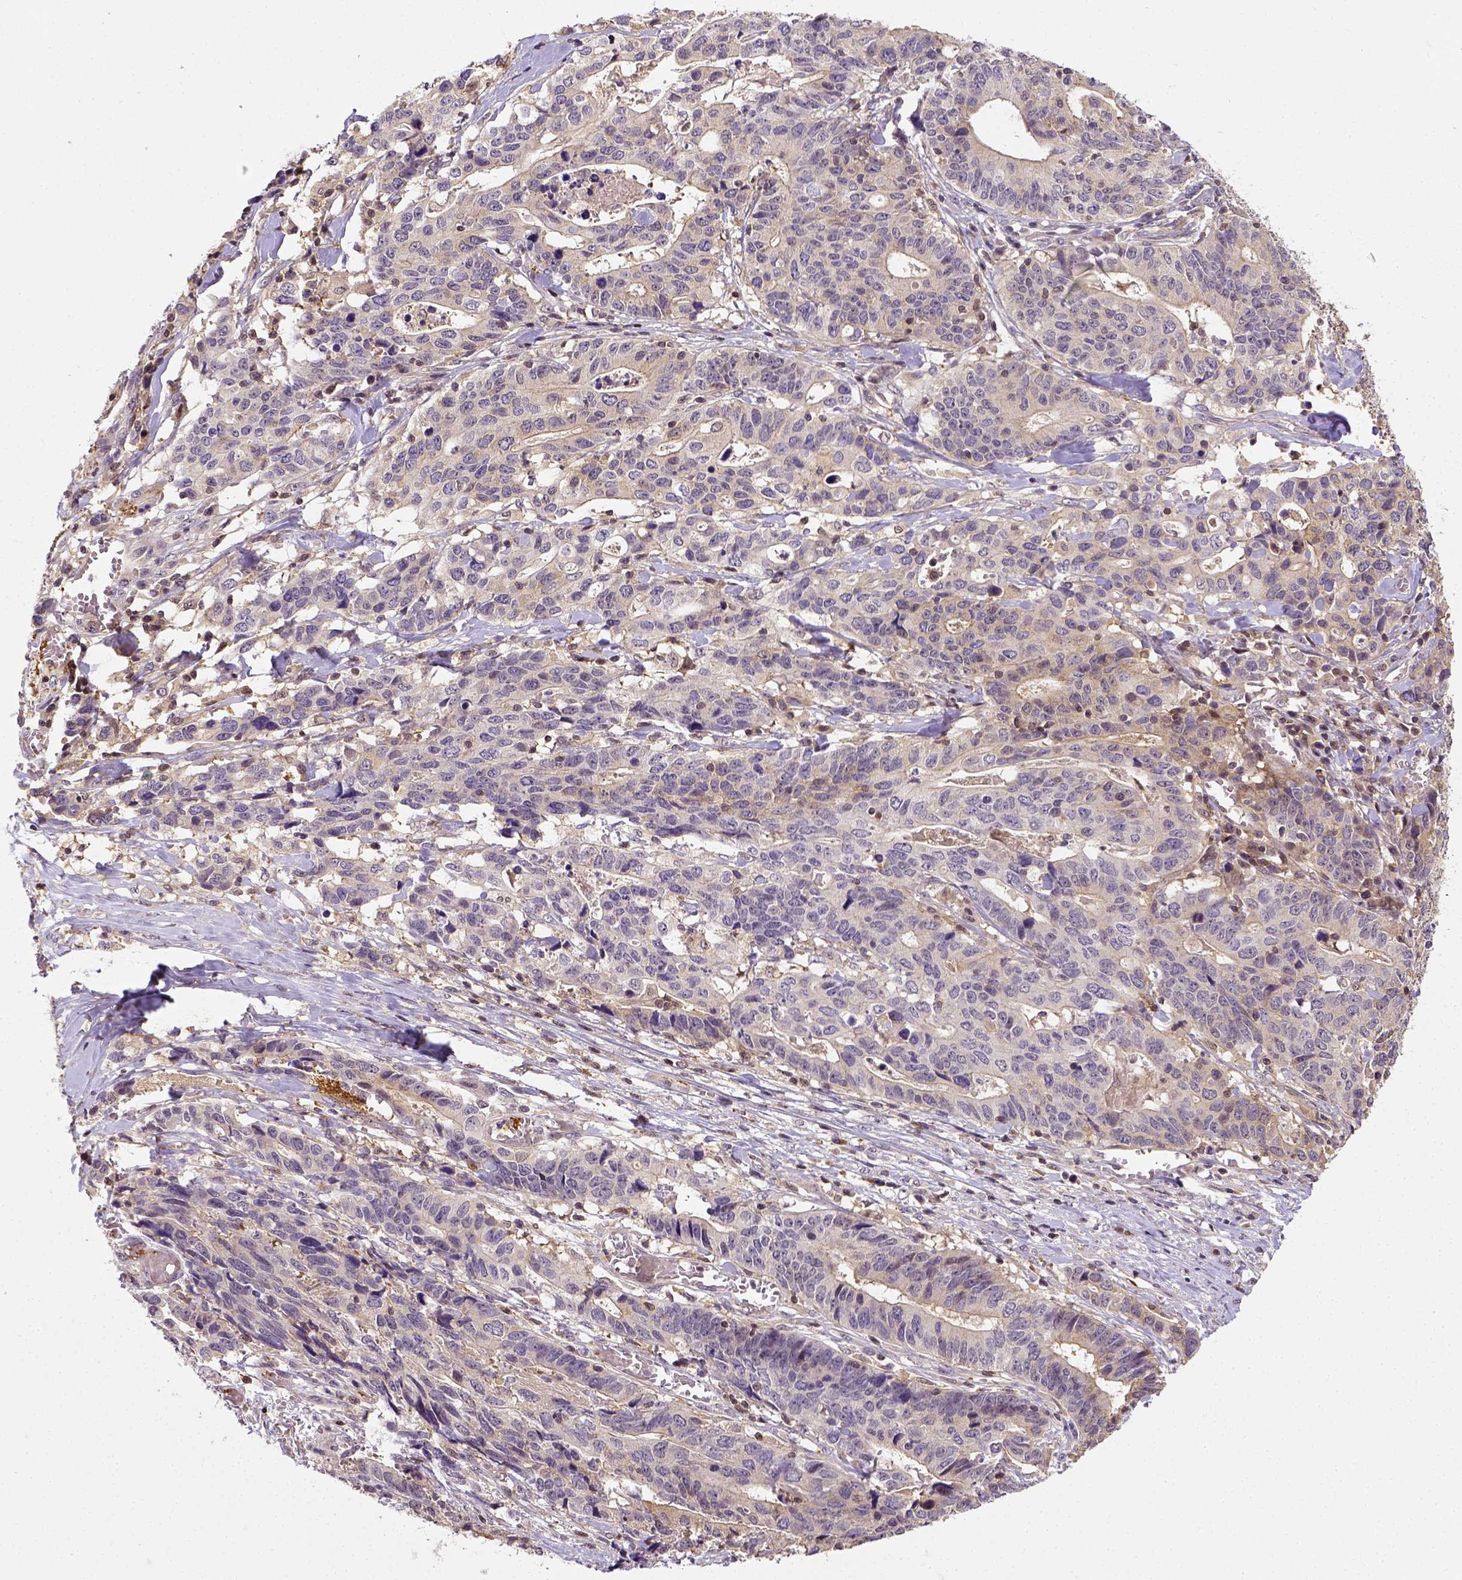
{"staining": {"intensity": "weak", "quantity": ">75%", "location": "cytoplasmic/membranous"}, "tissue": "stomach cancer", "cell_type": "Tumor cells", "image_type": "cancer", "snomed": [{"axis": "morphology", "description": "Adenocarcinoma, NOS"}, {"axis": "topography", "description": "Stomach, upper"}], "caption": "A photomicrograph showing weak cytoplasmic/membranous staining in about >75% of tumor cells in stomach cancer (adenocarcinoma), as visualized by brown immunohistochemical staining.", "gene": "MATK", "patient": {"sex": "female", "age": 67}}